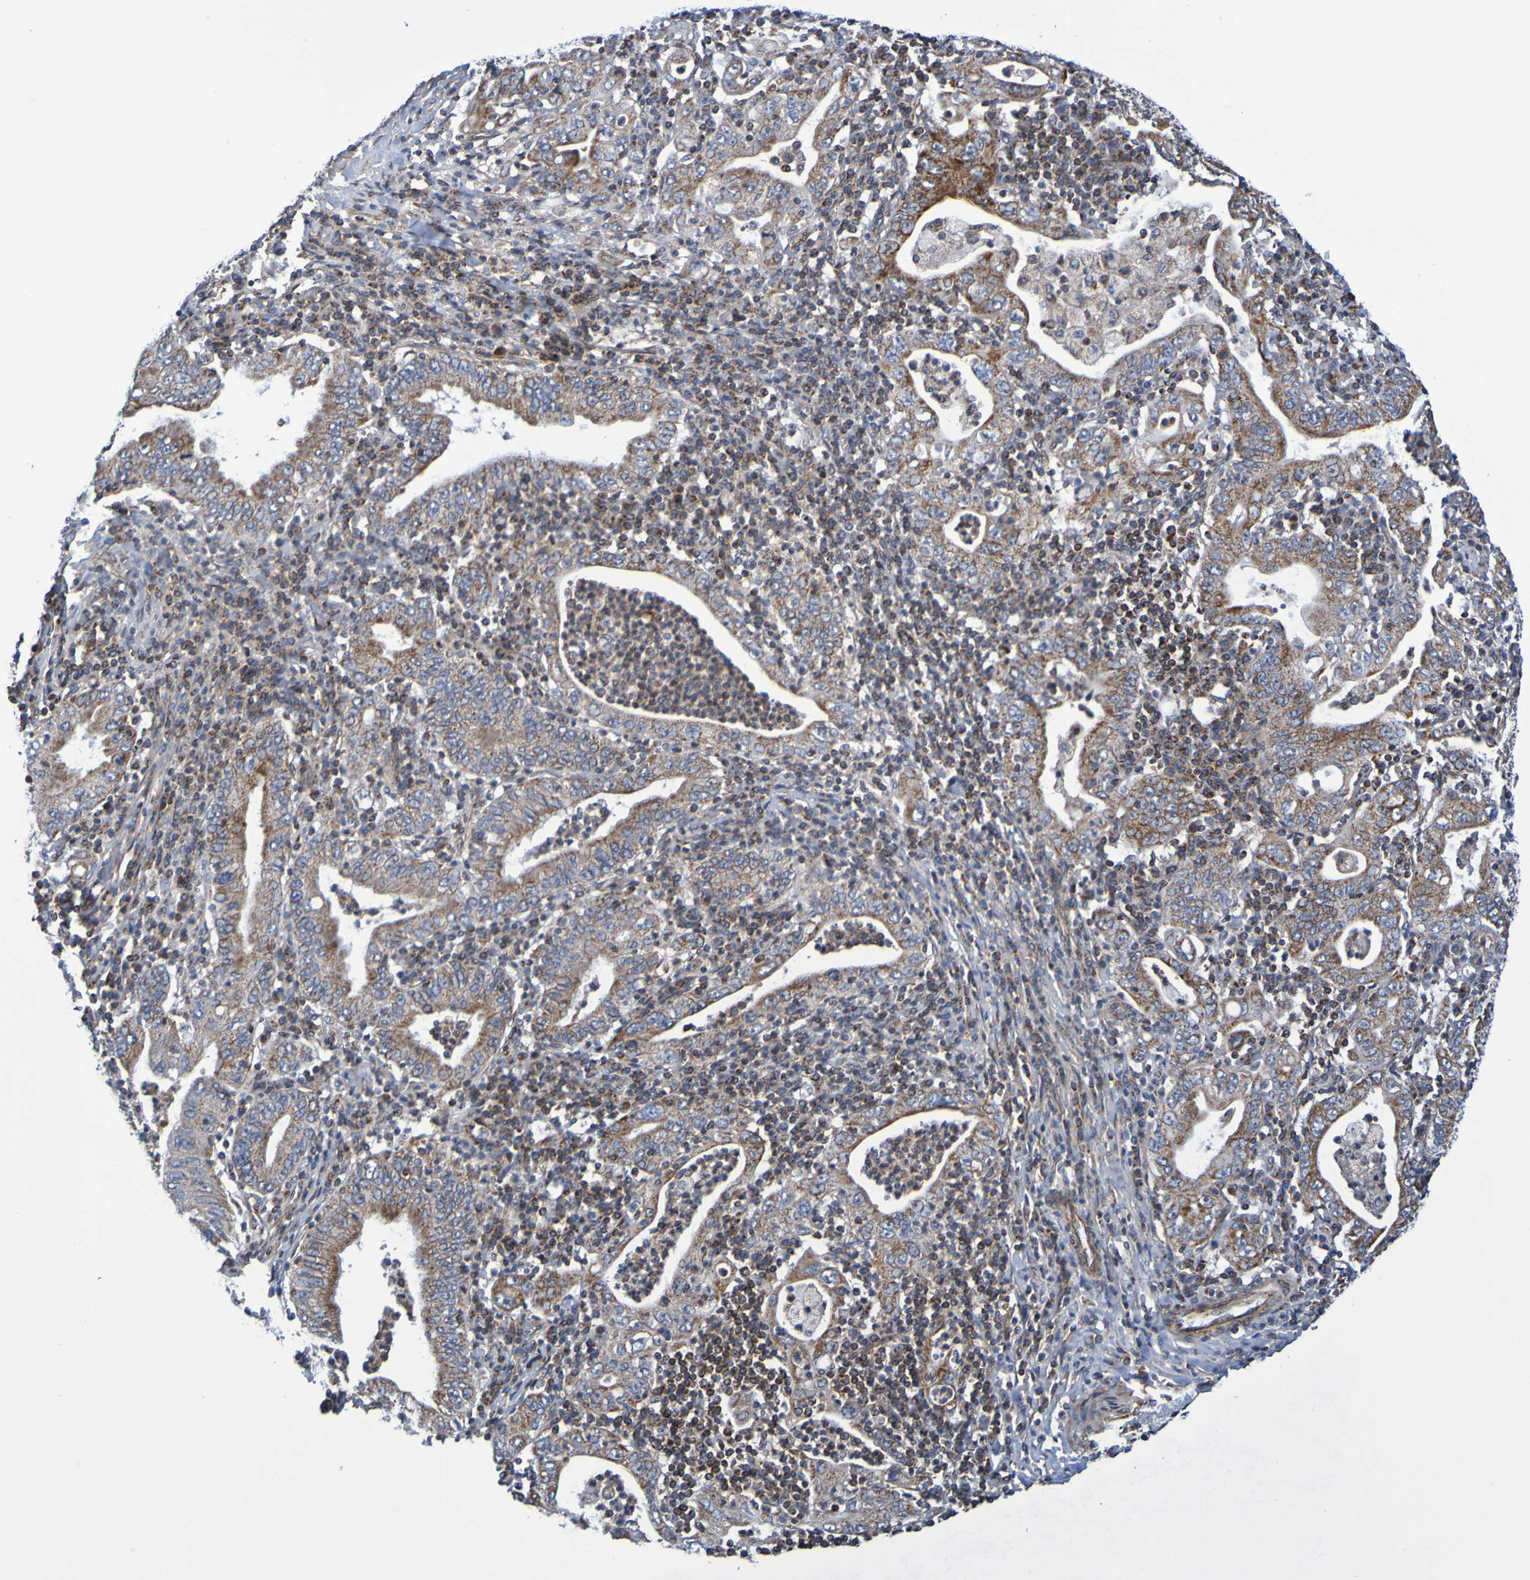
{"staining": {"intensity": "strong", "quantity": "25%-75%", "location": "cytoplasmic/membranous"}, "tissue": "stomach cancer", "cell_type": "Tumor cells", "image_type": "cancer", "snomed": [{"axis": "morphology", "description": "Normal tissue, NOS"}, {"axis": "morphology", "description": "Adenocarcinoma, NOS"}, {"axis": "topography", "description": "Esophagus"}, {"axis": "topography", "description": "Stomach, upper"}, {"axis": "topography", "description": "Peripheral nerve tissue"}], "caption": "Human adenocarcinoma (stomach) stained with a protein marker shows strong staining in tumor cells.", "gene": "CCDC51", "patient": {"sex": "male", "age": 62}}